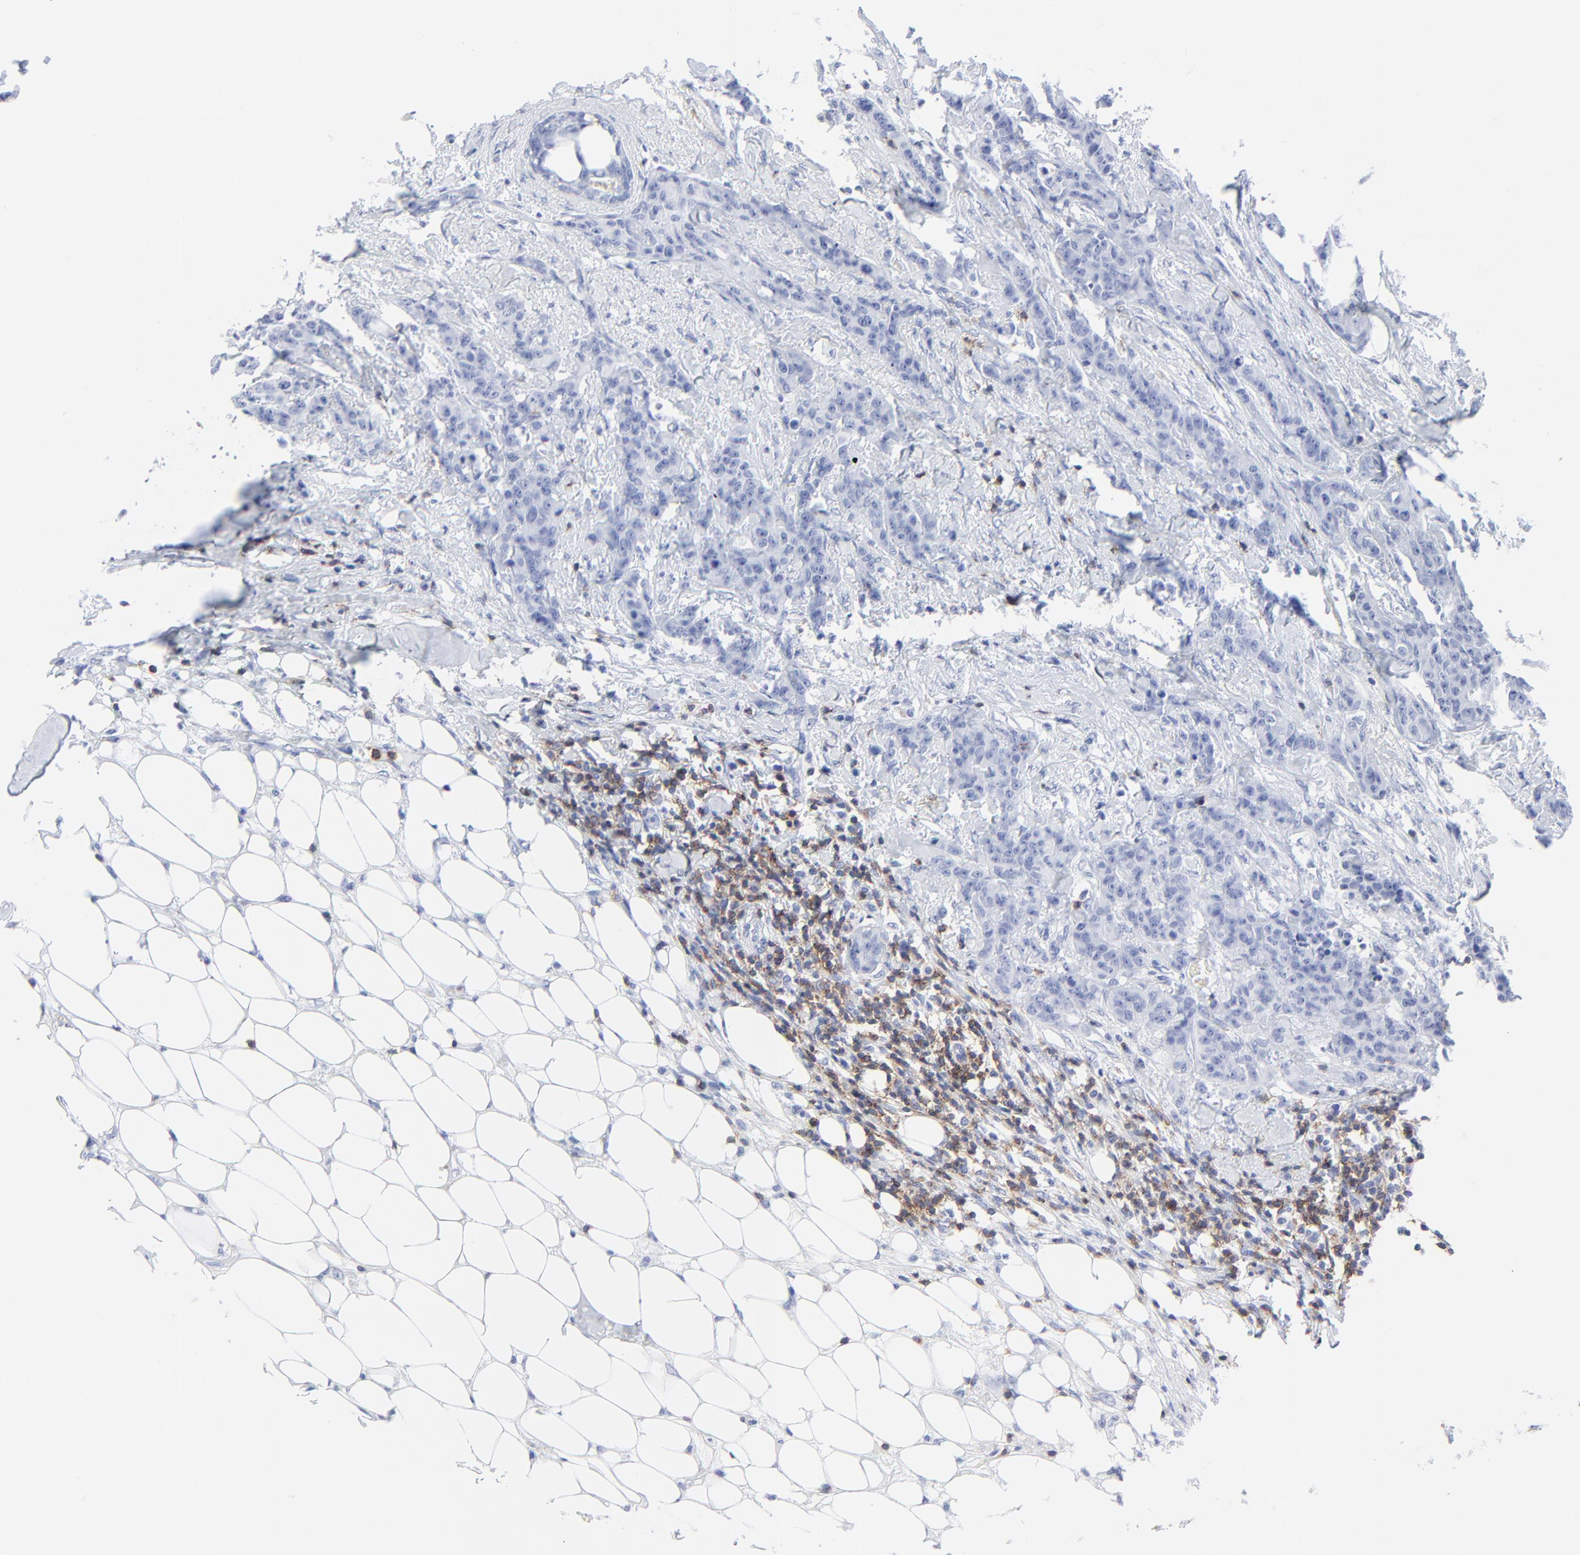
{"staining": {"intensity": "negative", "quantity": "none", "location": "none"}, "tissue": "breast cancer", "cell_type": "Tumor cells", "image_type": "cancer", "snomed": [{"axis": "morphology", "description": "Duct carcinoma"}, {"axis": "topography", "description": "Breast"}], "caption": "High power microscopy micrograph of an immunohistochemistry histopathology image of intraductal carcinoma (breast), revealing no significant staining in tumor cells.", "gene": "LCK", "patient": {"sex": "female", "age": 40}}